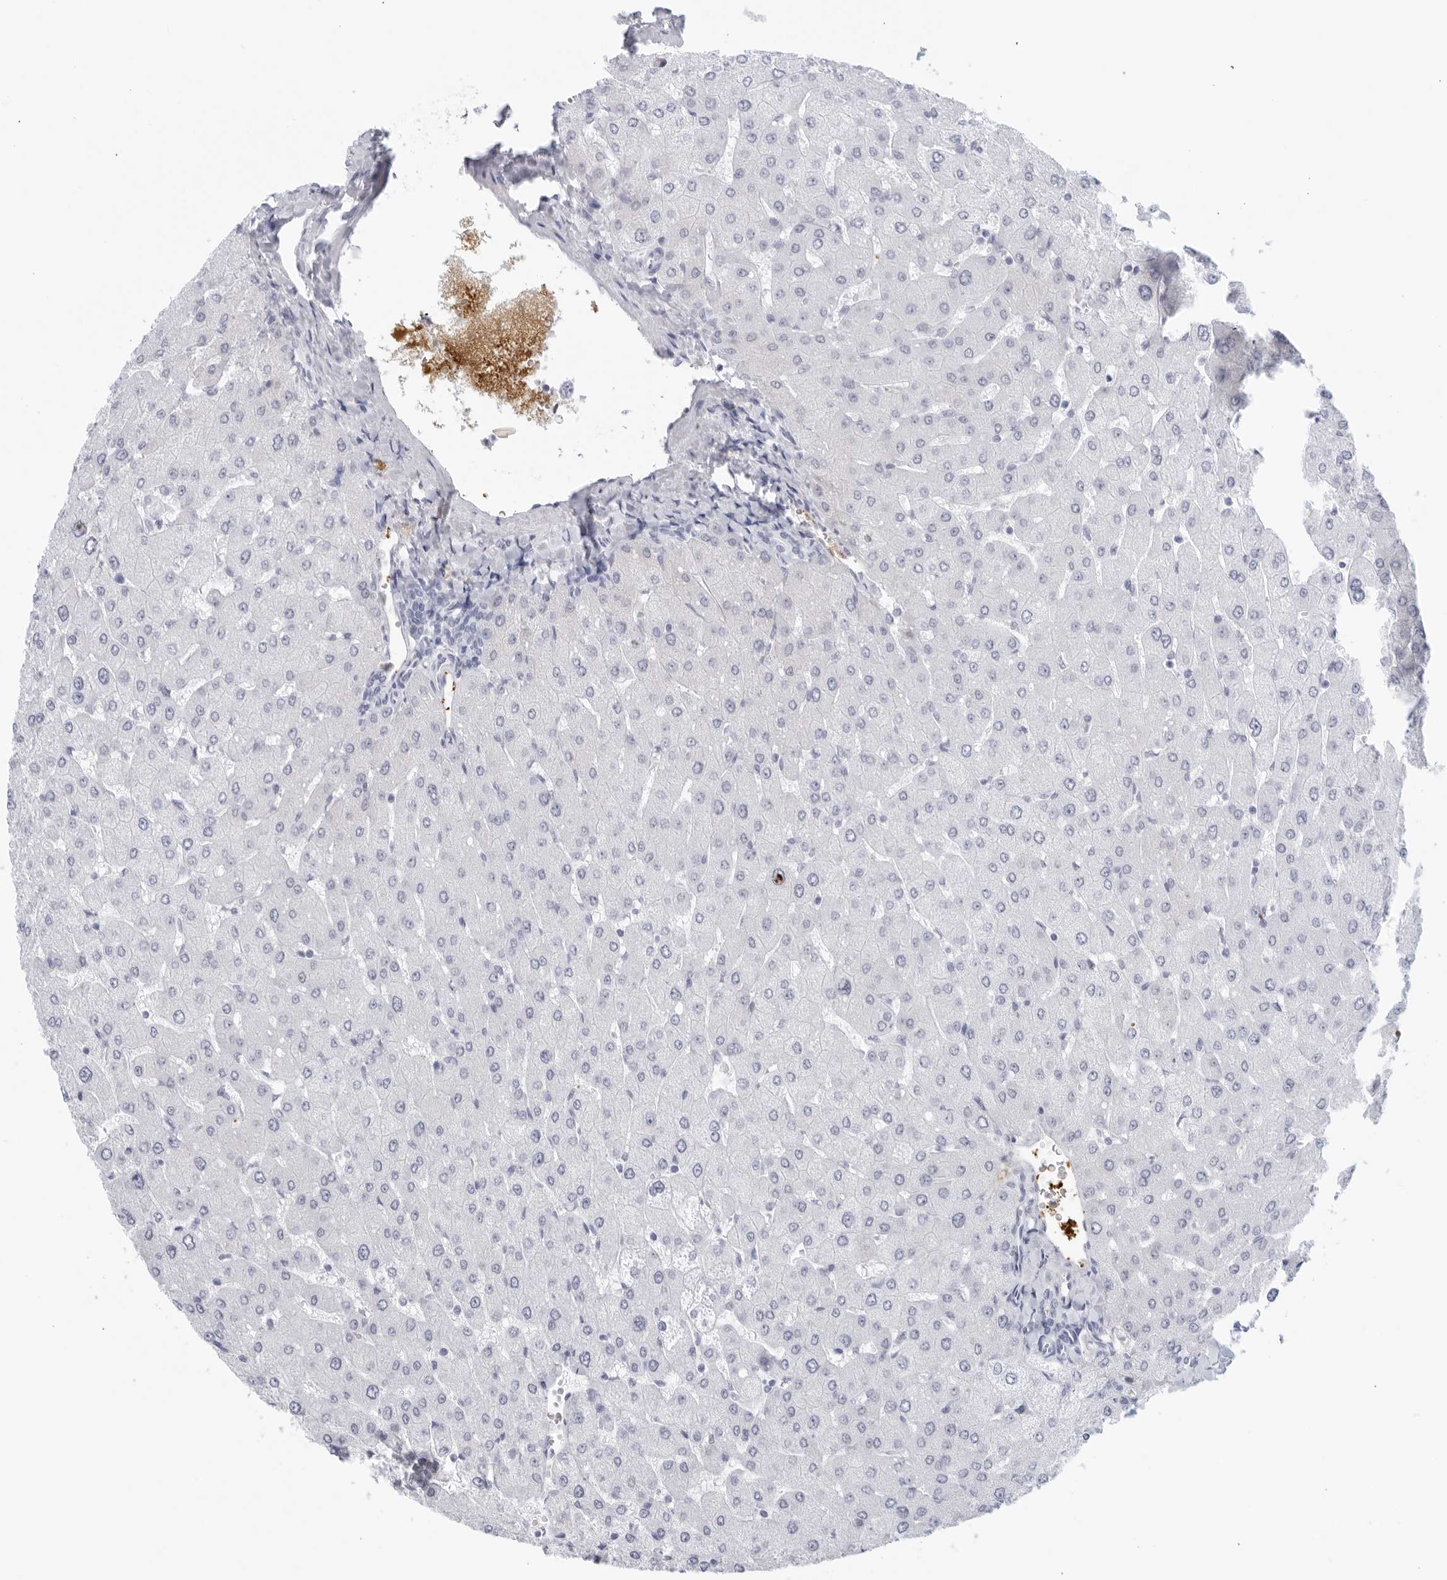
{"staining": {"intensity": "negative", "quantity": "none", "location": "none"}, "tissue": "liver", "cell_type": "Cholangiocytes", "image_type": "normal", "snomed": [{"axis": "morphology", "description": "Normal tissue, NOS"}, {"axis": "topography", "description": "Liver"}], "caption": "Photomicrograph shows no protein positivity in cholangiocytes of benign liver.", "gene": "FGG", "patient": {"sex": "male", "age": 55}}